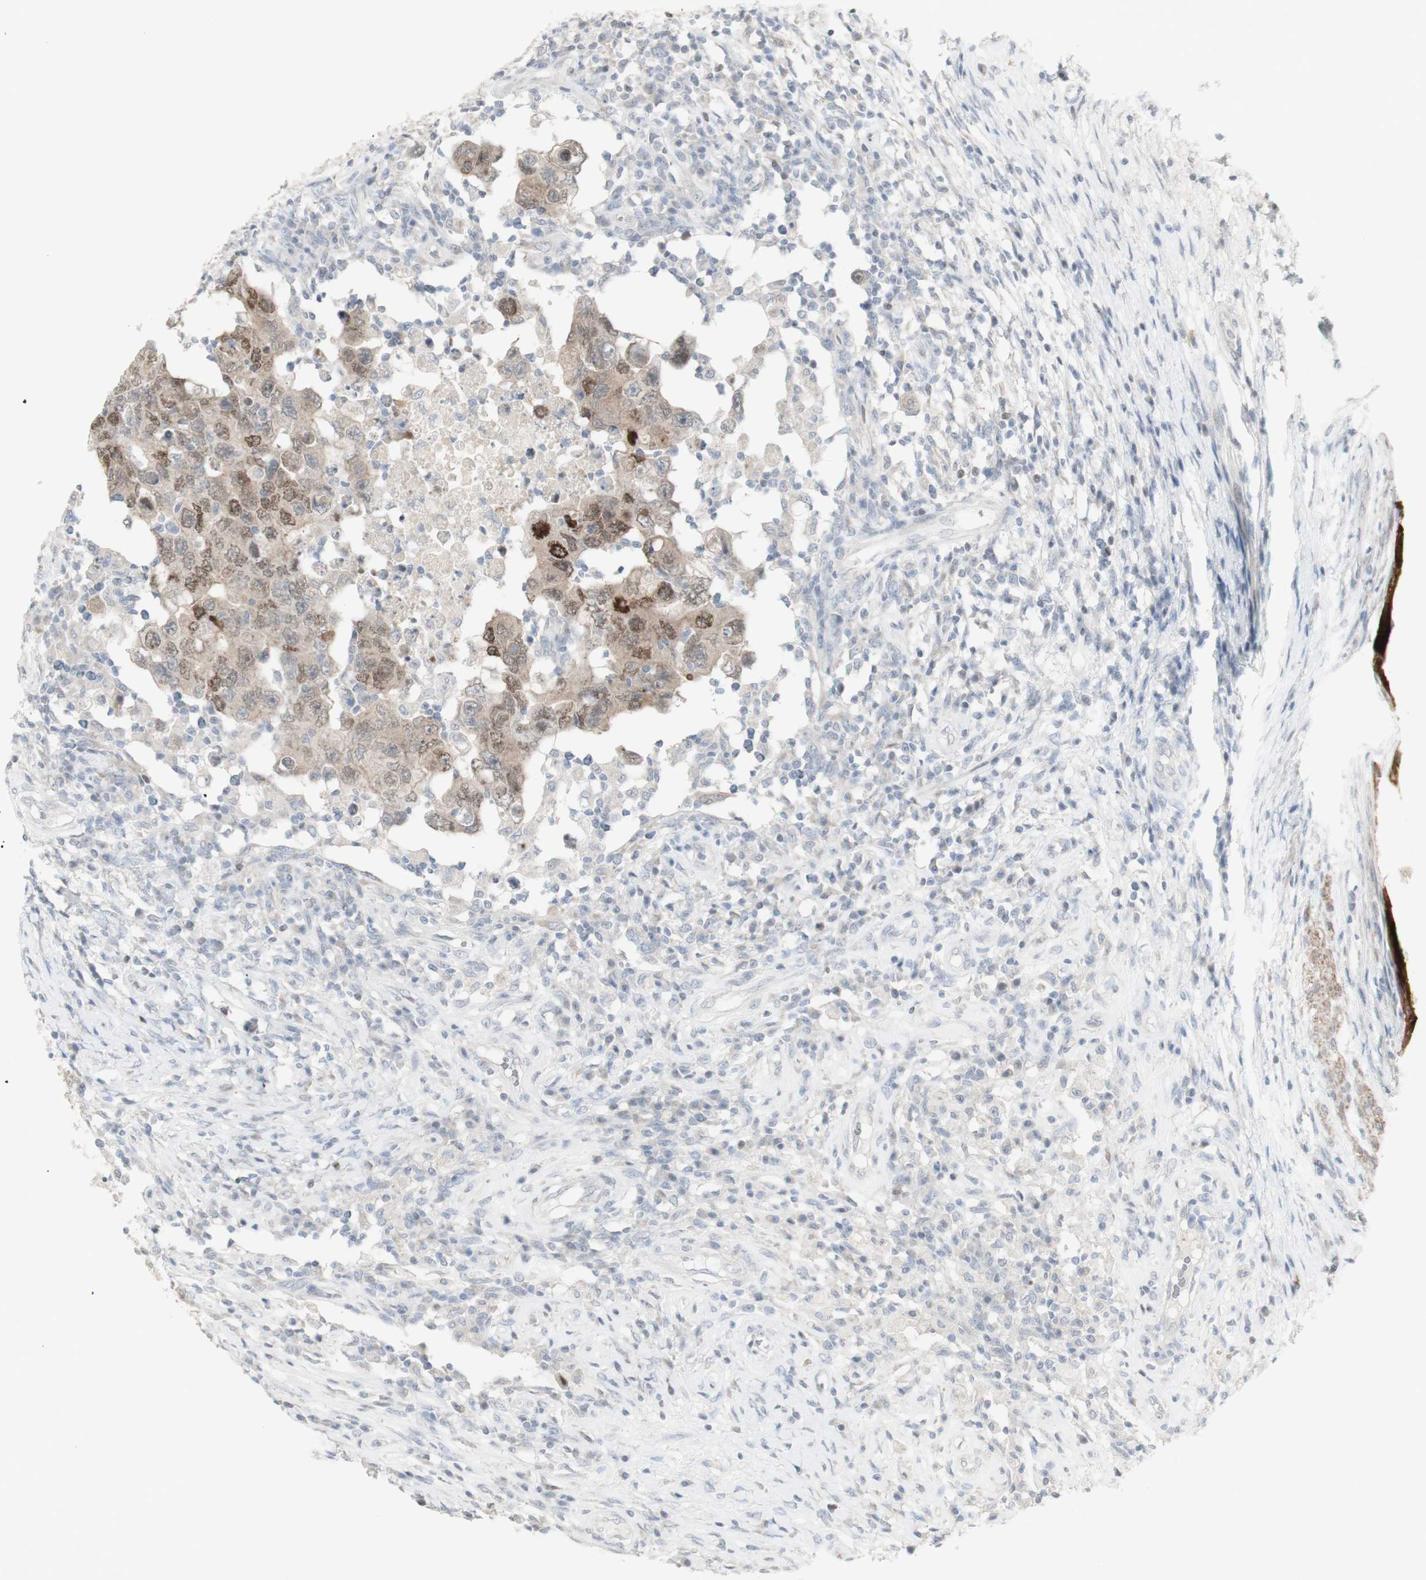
{"staining": {"intensity": "moderate", "quantity": "25%-75%", "location": "cytoplasmic/membranous,nuclear"}, "tissue": "testis cancer", "cell_type": "Tumor cells", "image_type": "cancer", "snomed": [{"axis": "morphology", "description": "Carcinoma, Embryonal, NOS"}, {"axis": "topography", "description": "Testis"}], "caption": "The image demonstrates immunohistochemical staining of testis cancer. There is moderate cytoplasmic/membranous and nuclear positivity is present in about 25%-75% of tumor cells.", "gene": "C1orf116", "patient": {"sex": "male", "age": 26}}